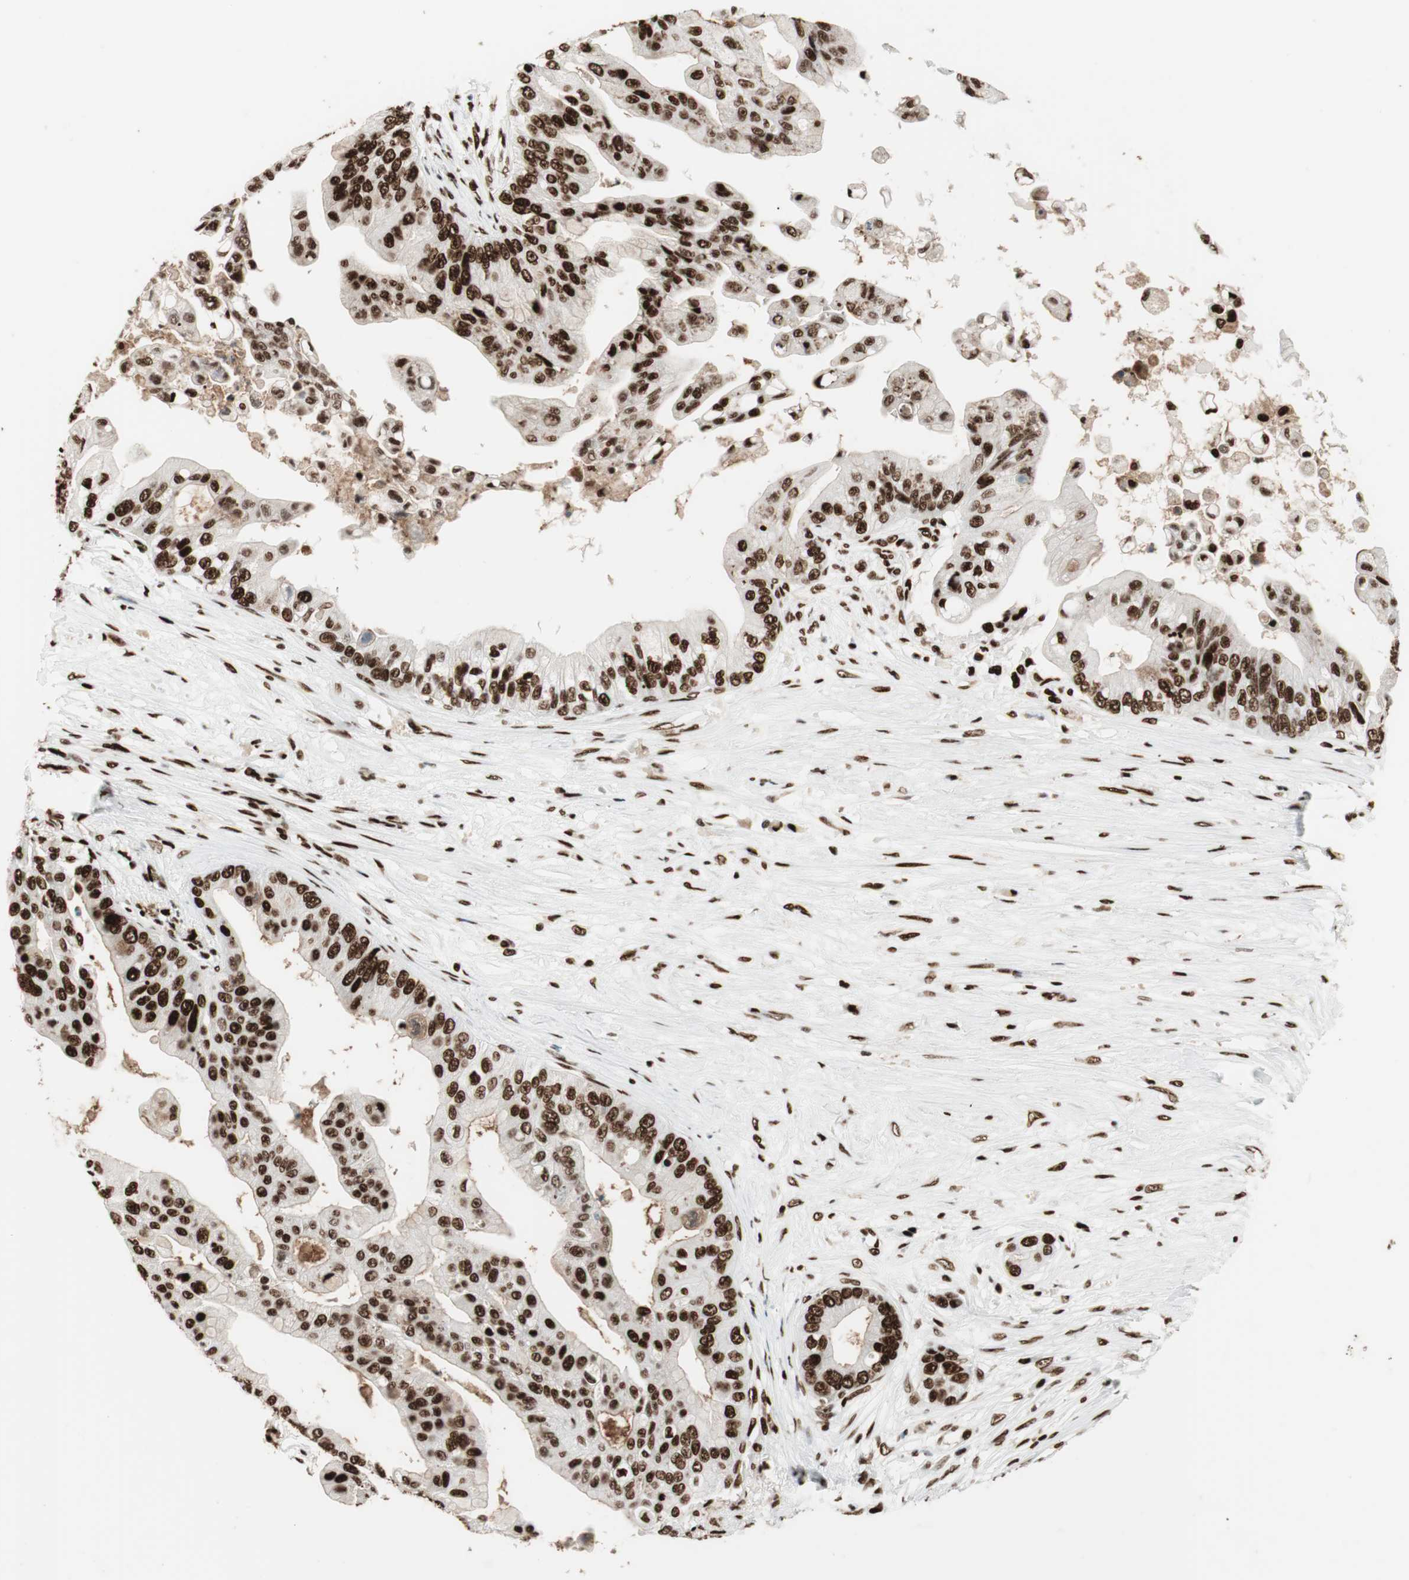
{"staining": {"intensity": "strong", "quantity": ">75%", "location": "nuclear"}, "tissue": "pancreatic cancer", "cell_type": "Tumor cells", "image_type": "cancer", "snomed": [{"axis": "morphology", "description": "Adenocarcinoma, NOS"}, {"axis": "topography", "description": "Pancreas"}], "caption": "A brown stain labels strong nuclear positivity of a protein in pancreatic cancer tumor cells.", "gene": "PSME3", "patient": {"sex": "female", "age": 75}}